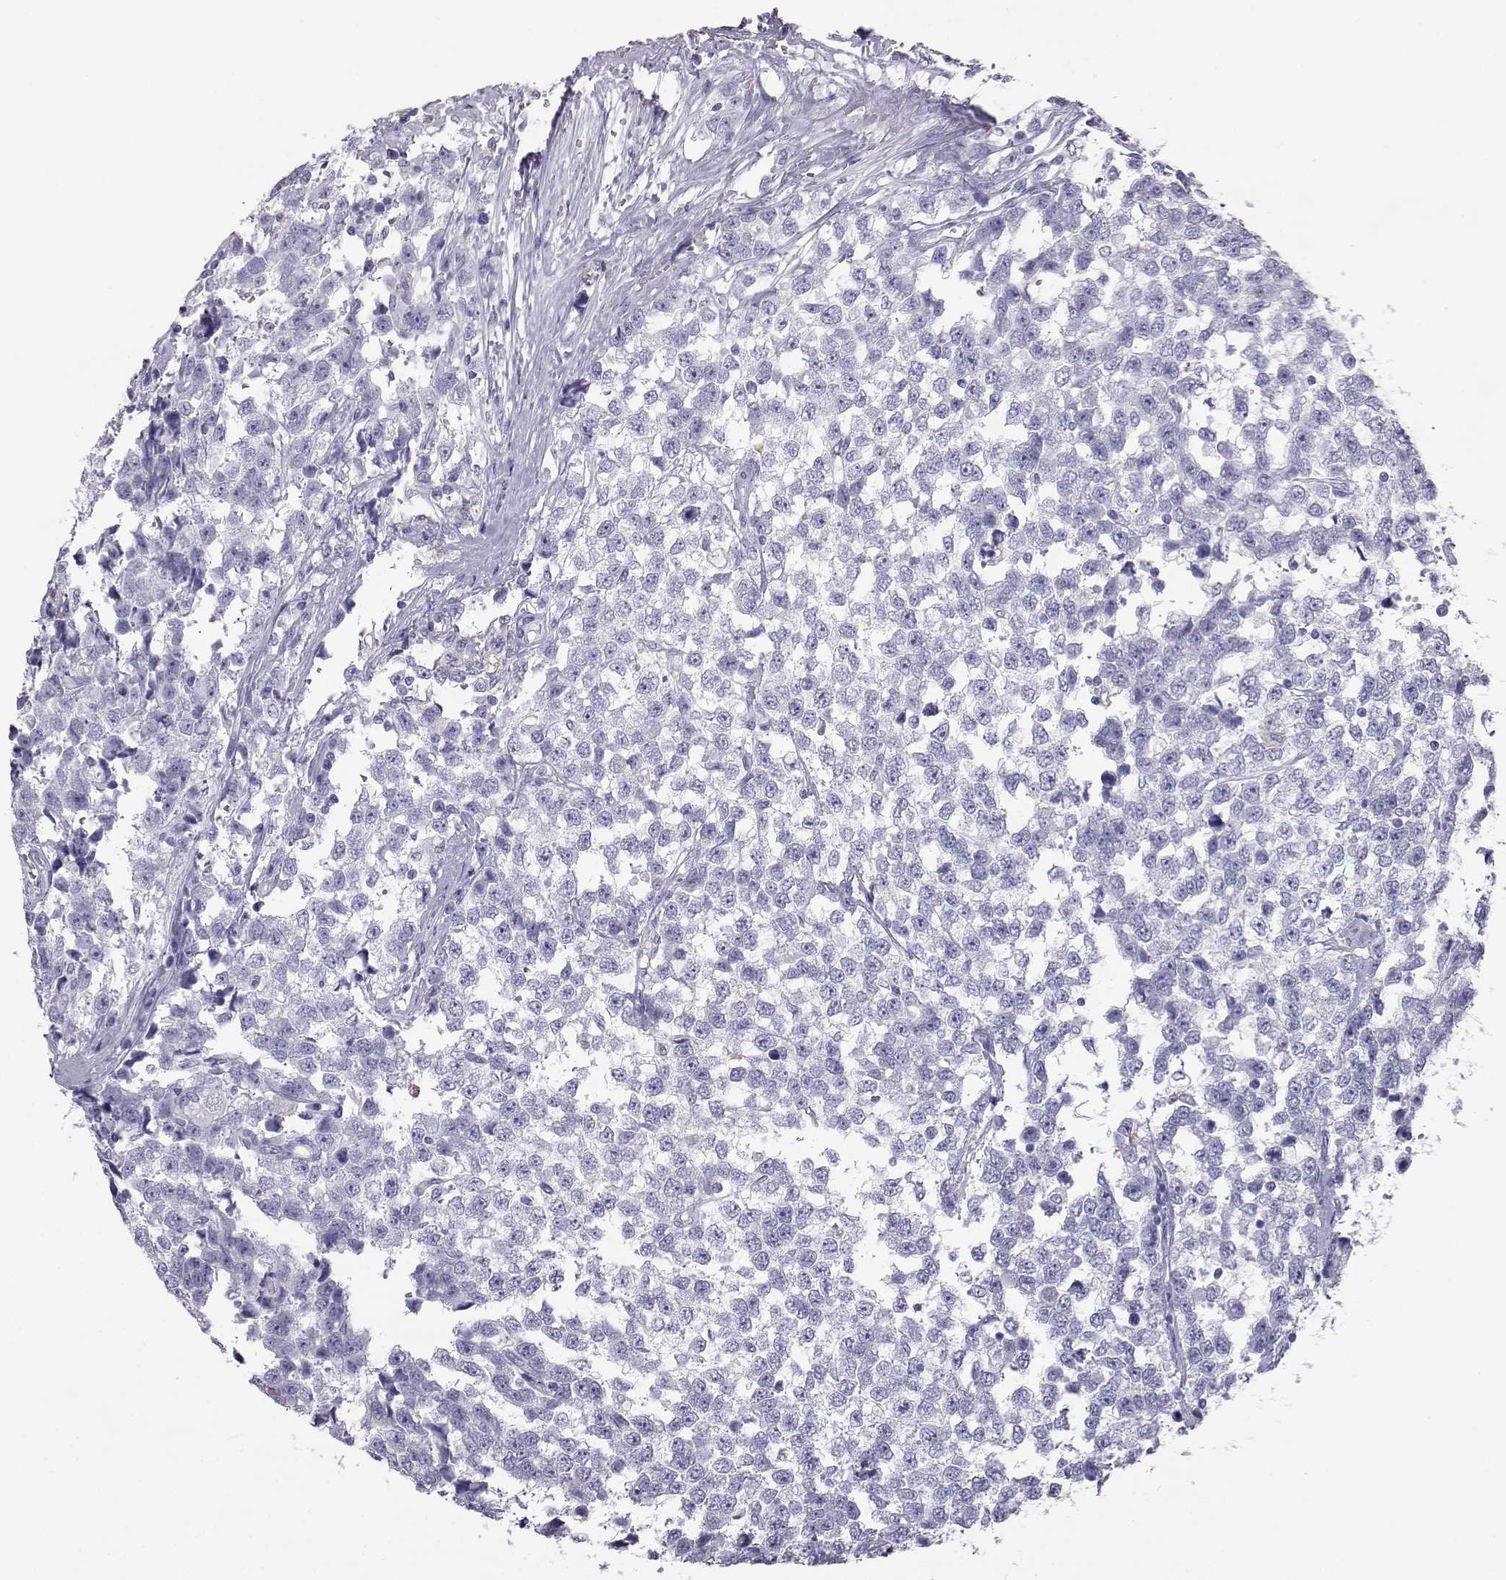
{"staining": {"intensity": "negative", "quantity": "none", "location": "none"}, "tissue": "testis cancer", "cell_type": "Tumor cells", "image_type": "cancer", "snomed": [{"axis": "morphology", "description": "Seminoma, NOS"}, {"axis": "topography", "description": "Testis"}], "caption": "Histopathology image shows no protein positivity in tumor cells of testis cancer tissue.", "gene": "ITLN2", "patient": {"sex": "male", "age": 34}}